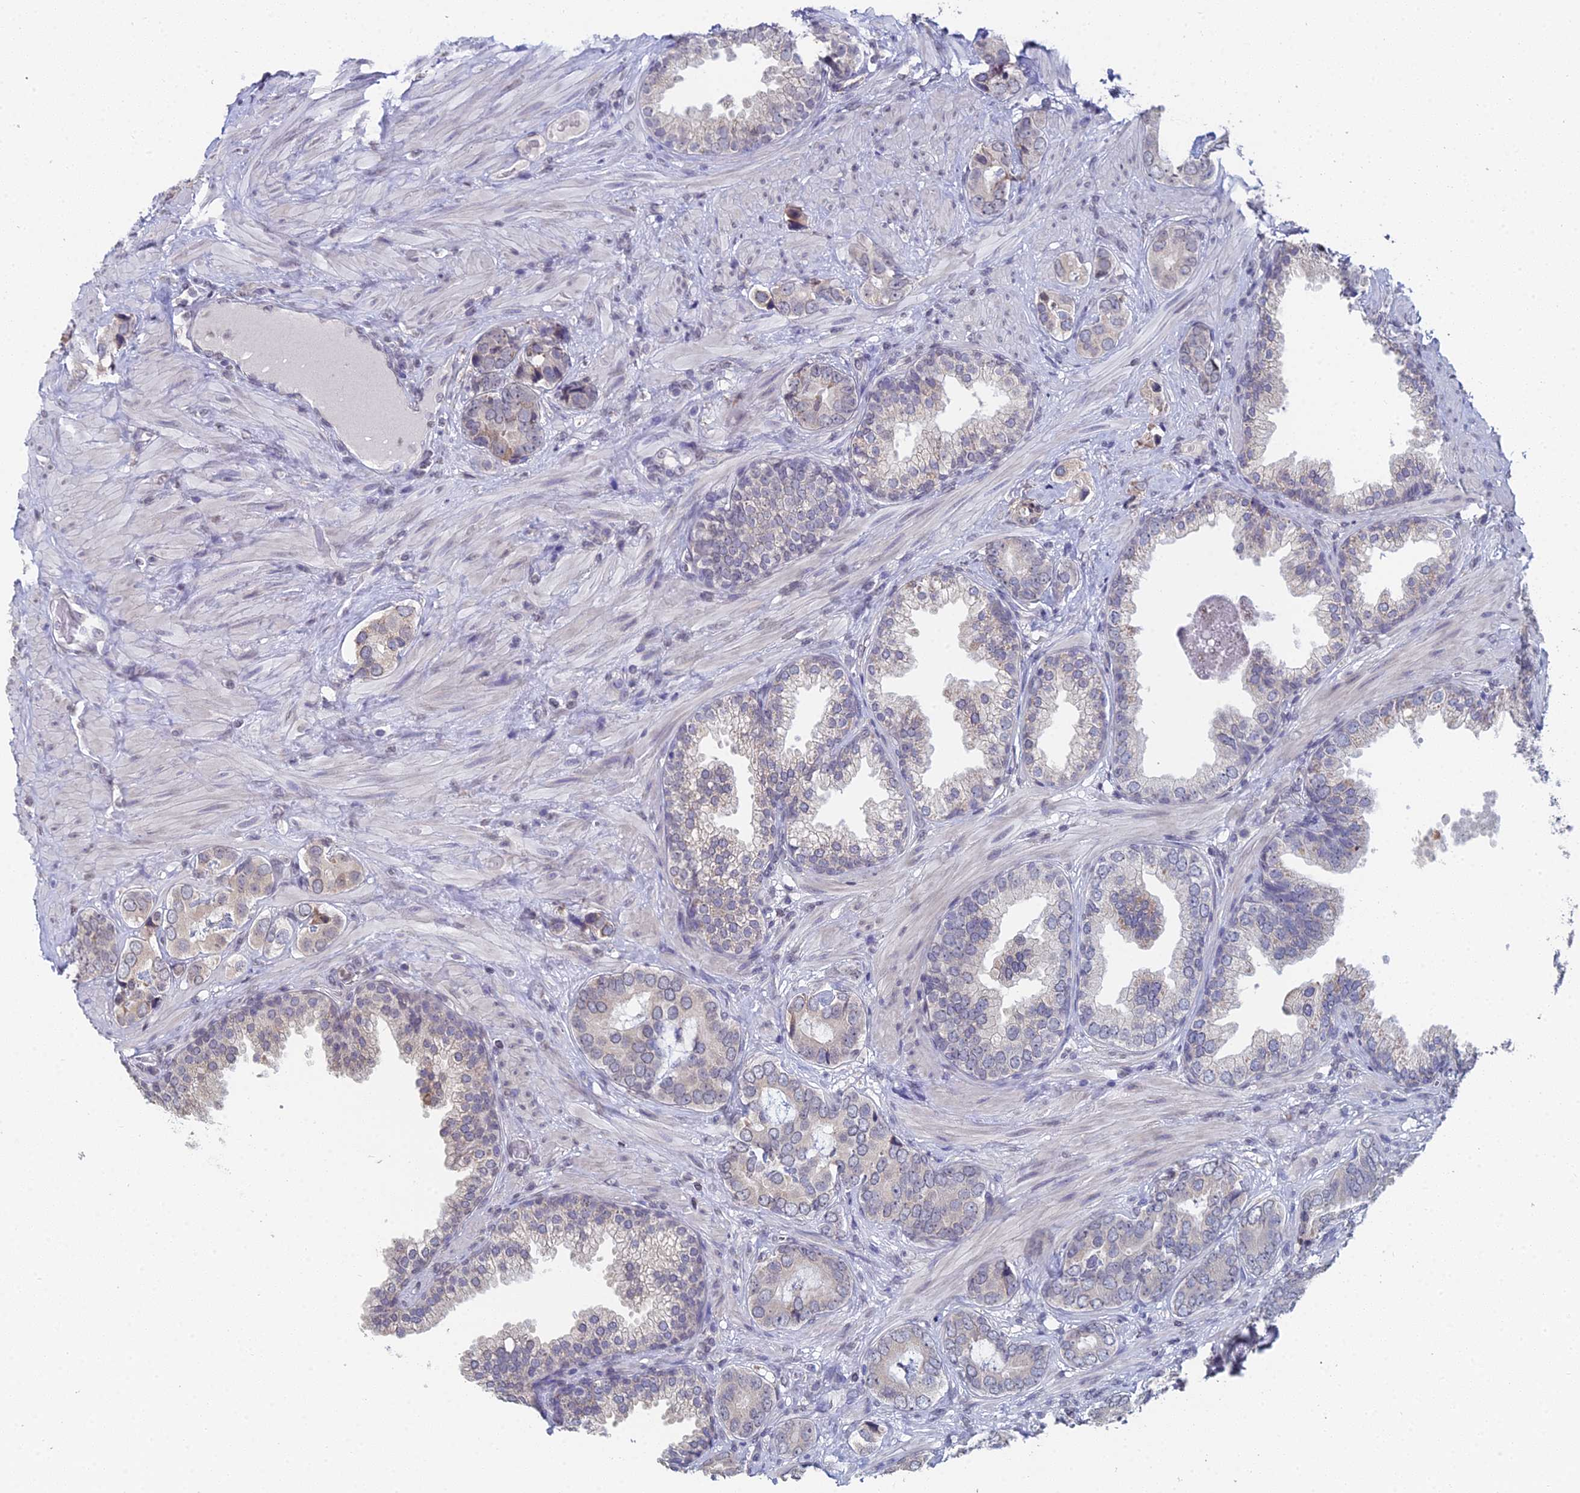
{"staining": {"intensity": "weak", "quantity": "<25%", "location": "cytoplasmic/membranous,nuclear"}, "tissue": "prostate cancer", "cell_type": "Tumor cells", "image_type": "cancer", "snomed": [{"axis": "morphology", "description": "Adenocarcinoma, High grade"}, {"axis": "topography", "description": "Prostate"}], "caption": "Photomicrograph shows no protein staining in tumor cells of prostate cancer tissue.", "gene": "PRR22", "patient": {"sex": "male", "age": 71}}